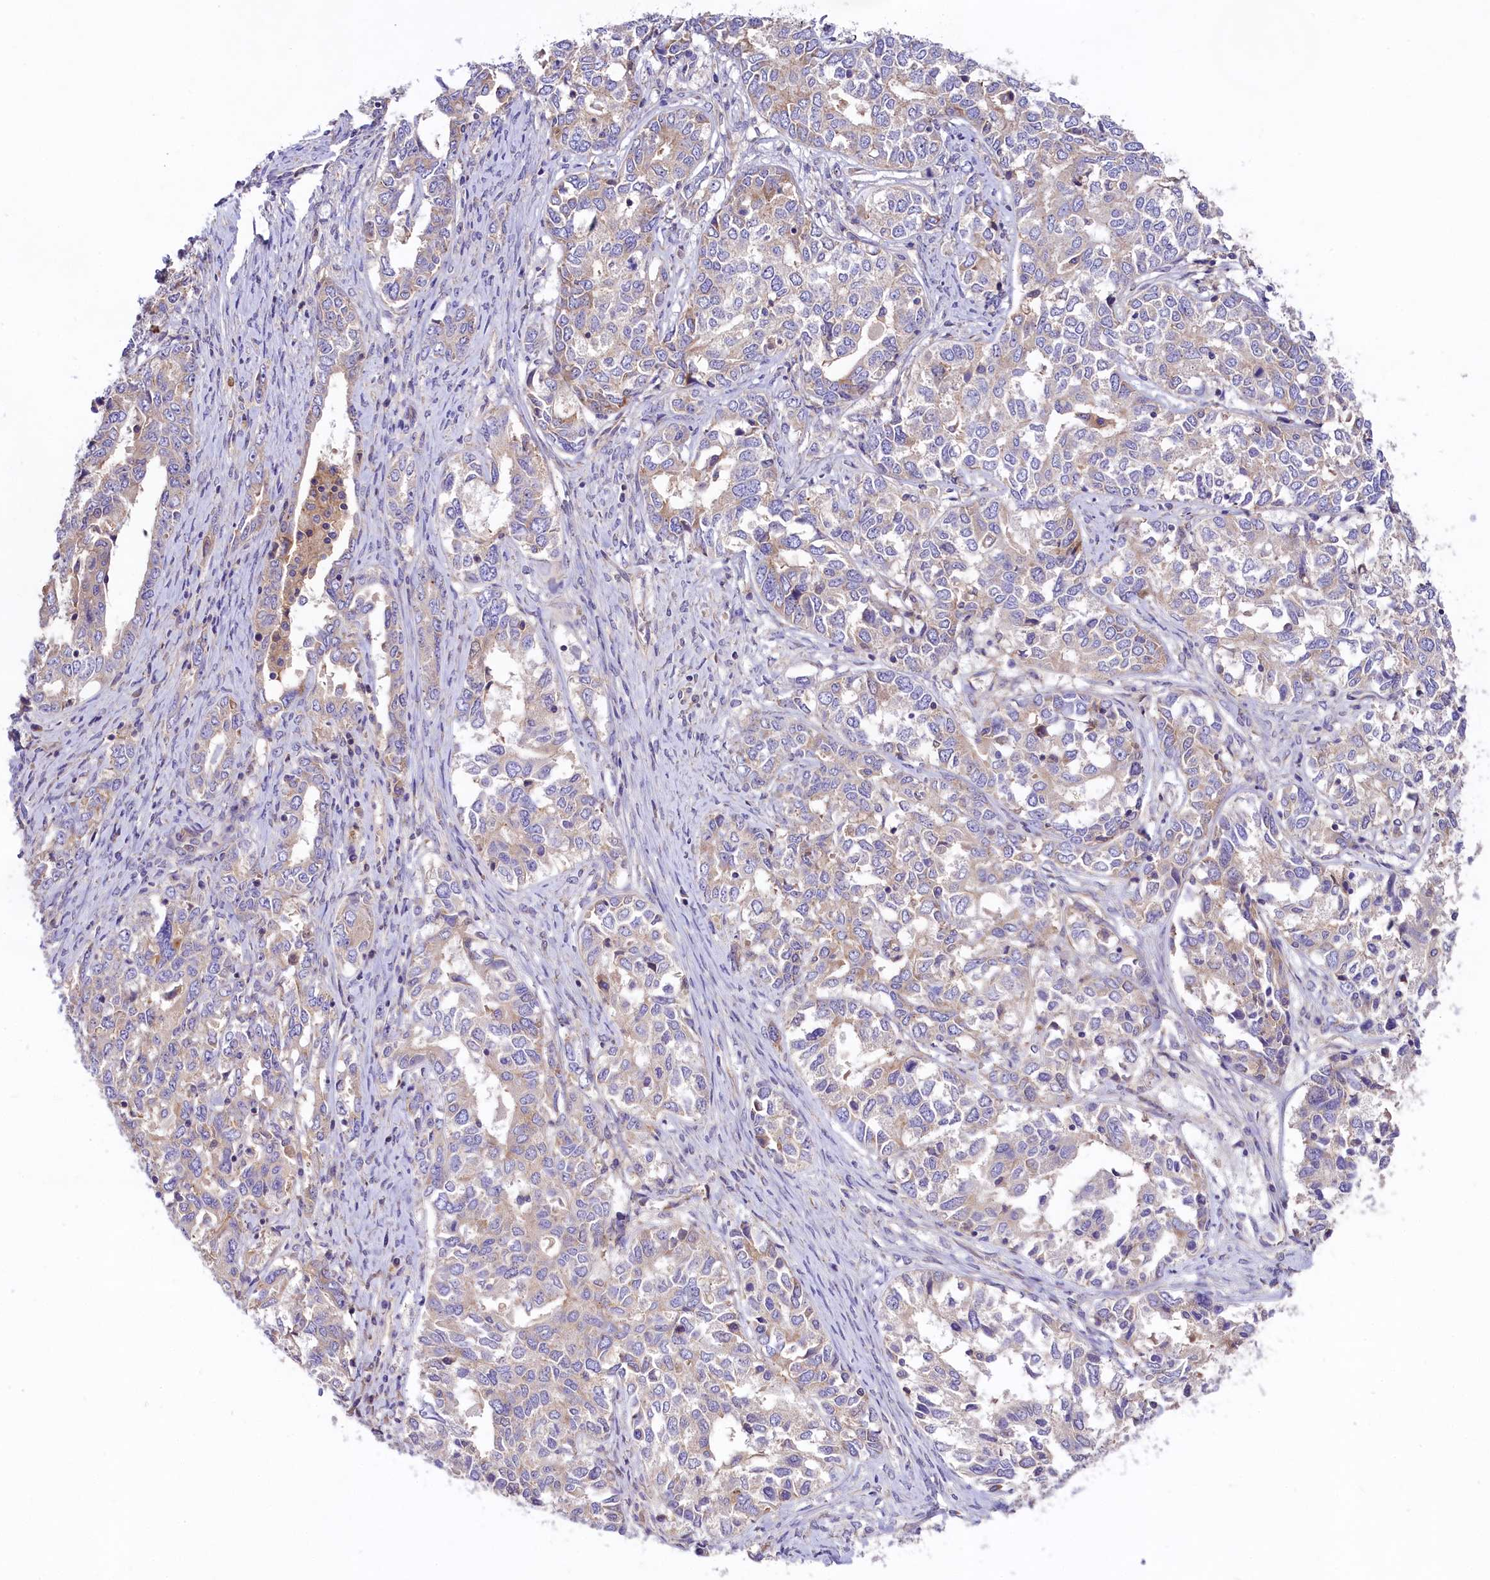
{"staining": {"intensity": "weak", "quantity": "<25%", "location": "cytoplasmic/membranous"}, "tissue": "ovarian cancer", "cell_type": "Tumor cells", "image_type": "cancer", "snomed": [{"axis": "morphology", "description": "Carcinoma, endometroid"}, {"axis": "topography", "description": "Ovary"}], "caption": "A high-resolution histopathology image shows immunohistochemistry staining of ovarian cancer (endometroid carcinoma), which displays no significant positivity in tumor cells. (DAB immunohistochemistry with hematoxylin counter stain).", "gene": "PEMT", "patient": {"sex": "female", "age": 62}}